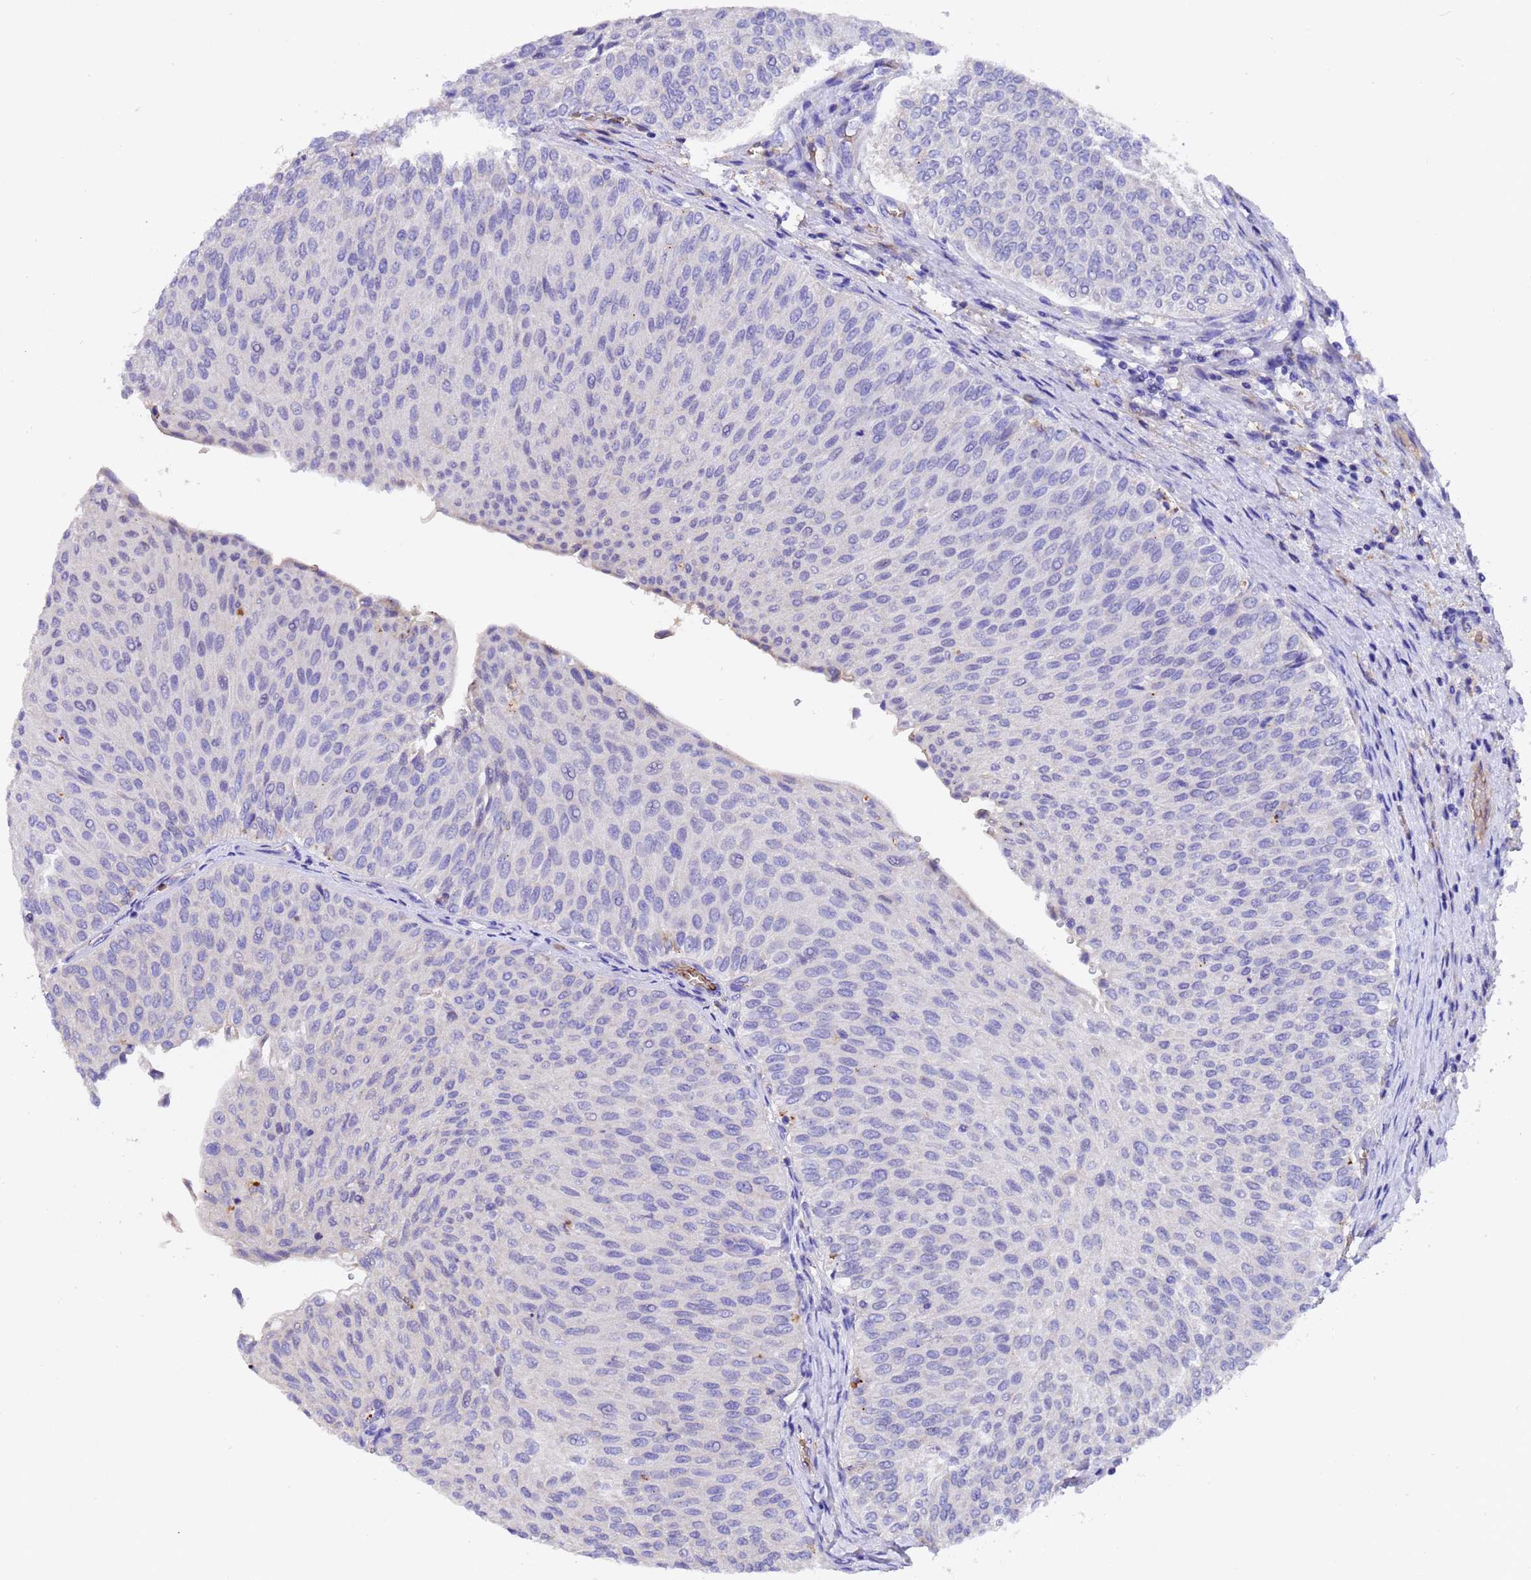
{"staining": {"intensity": "negative", "quantity": "none", "location": "none"}, "tissue": "urothelial cancer", "cell_type": "Tumor cells", "image_type": "cancer", "snomed": [{"axis": "morphology", "description": "Urothelial carcinoma, Low grade"}, {"axis": "topography", "description": "Urinary bladder"}], "caption": "Tumor cells are negative for protein expression in human urothelial carcinoma (low-grade).", "gene": "ELP6", "patient": {"sex": "male", "age": 78}}